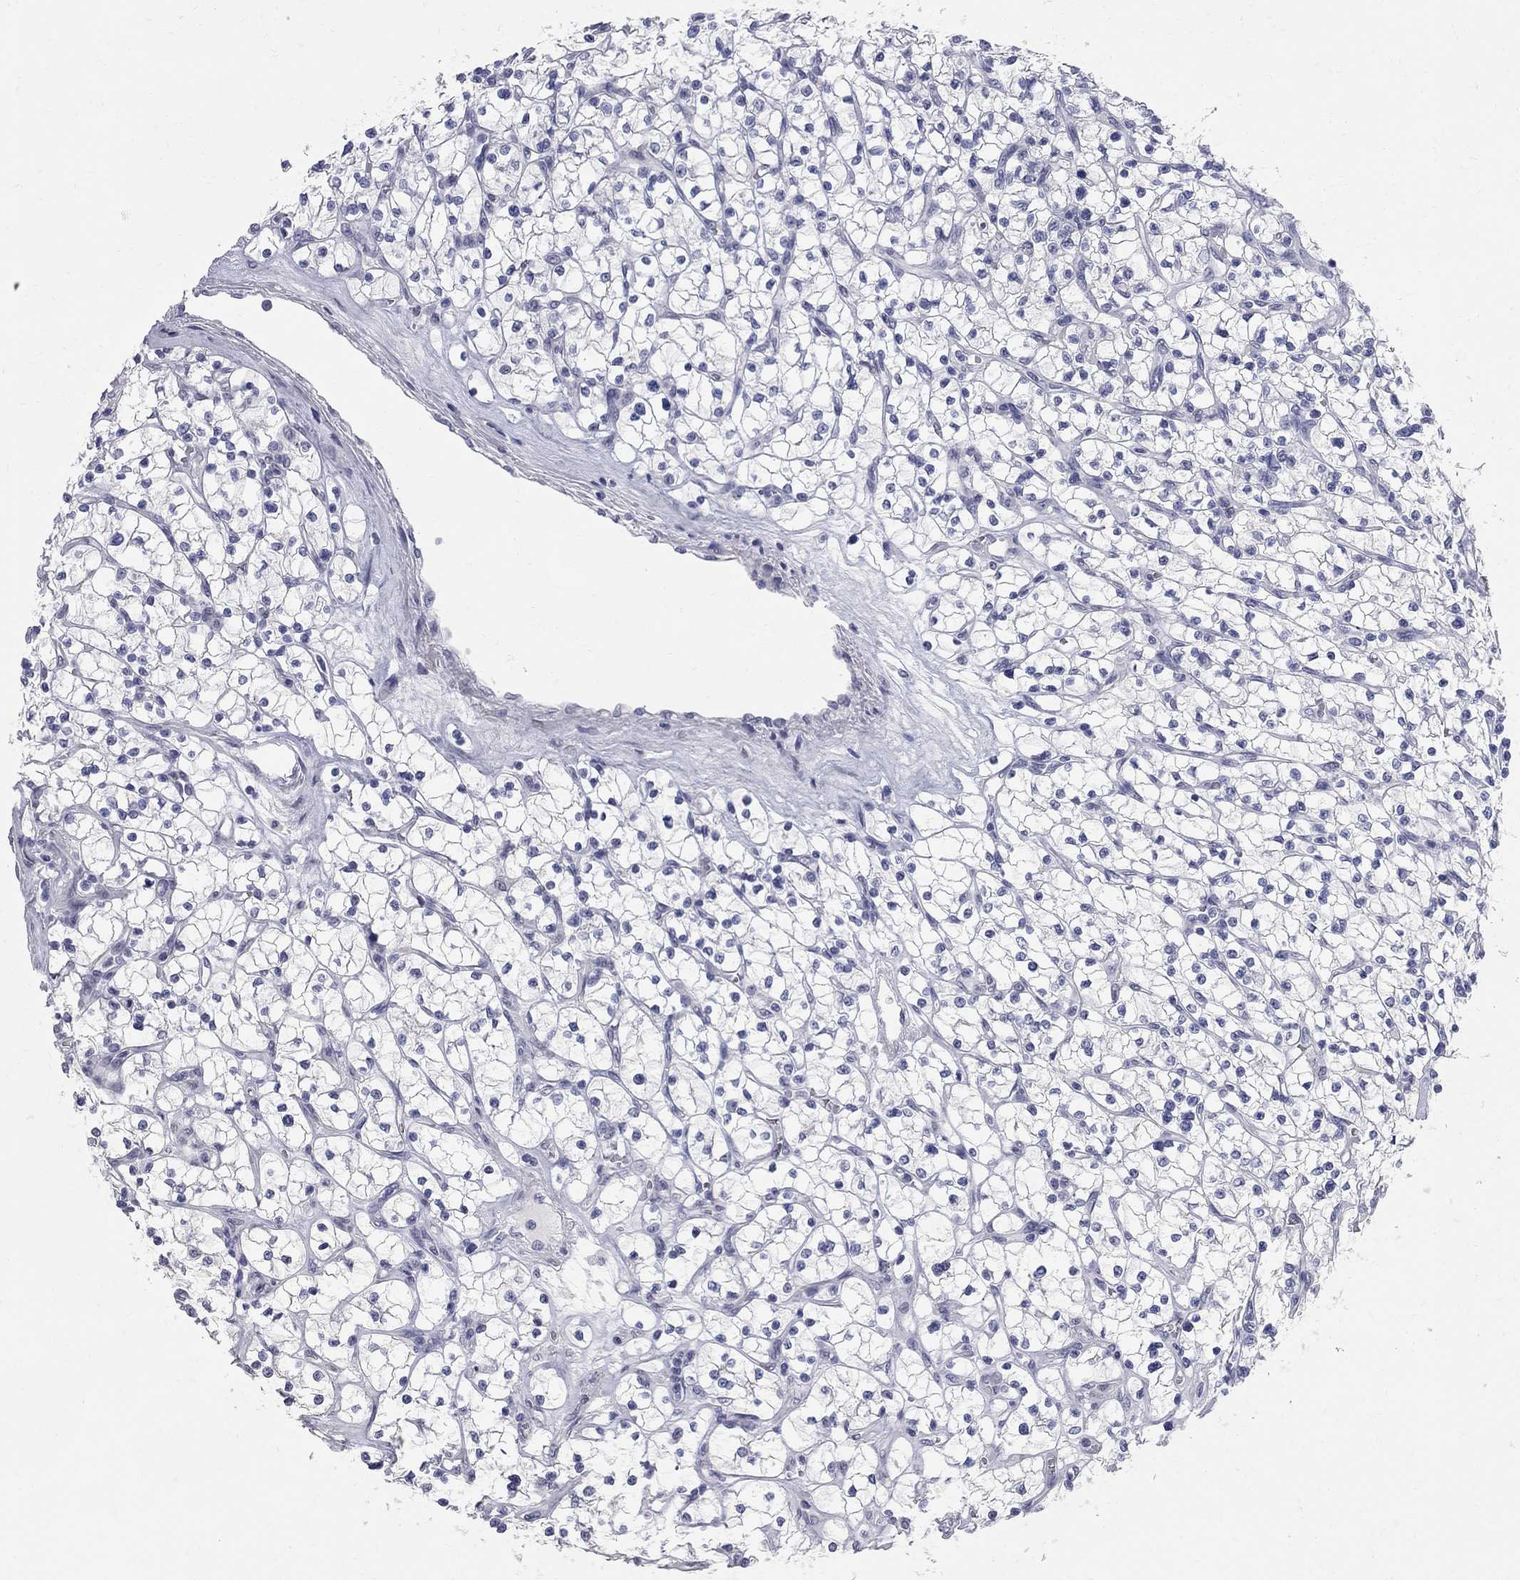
{"staining": {"intensity": "negative", "quantity": "none", "location": "none"}, "tissue": "renal cancer", "cell_type": "Tumor cells", "image_type": "cancer", "snomed": [{"axis": "morphology", "description": "Adenocarcinoma, NOS"}, {"axis": "topography", "description": "Kidney"}], "caption": "This image is of renal adenocarcinoma stained with immunohistochemistry (IHC) to label a protein in brown with the nuclei are counter-stained blue. There is no positivity in tumor cells.", "gene": "BPIFB1", "patient": {"sex": "female", "age": 64}}